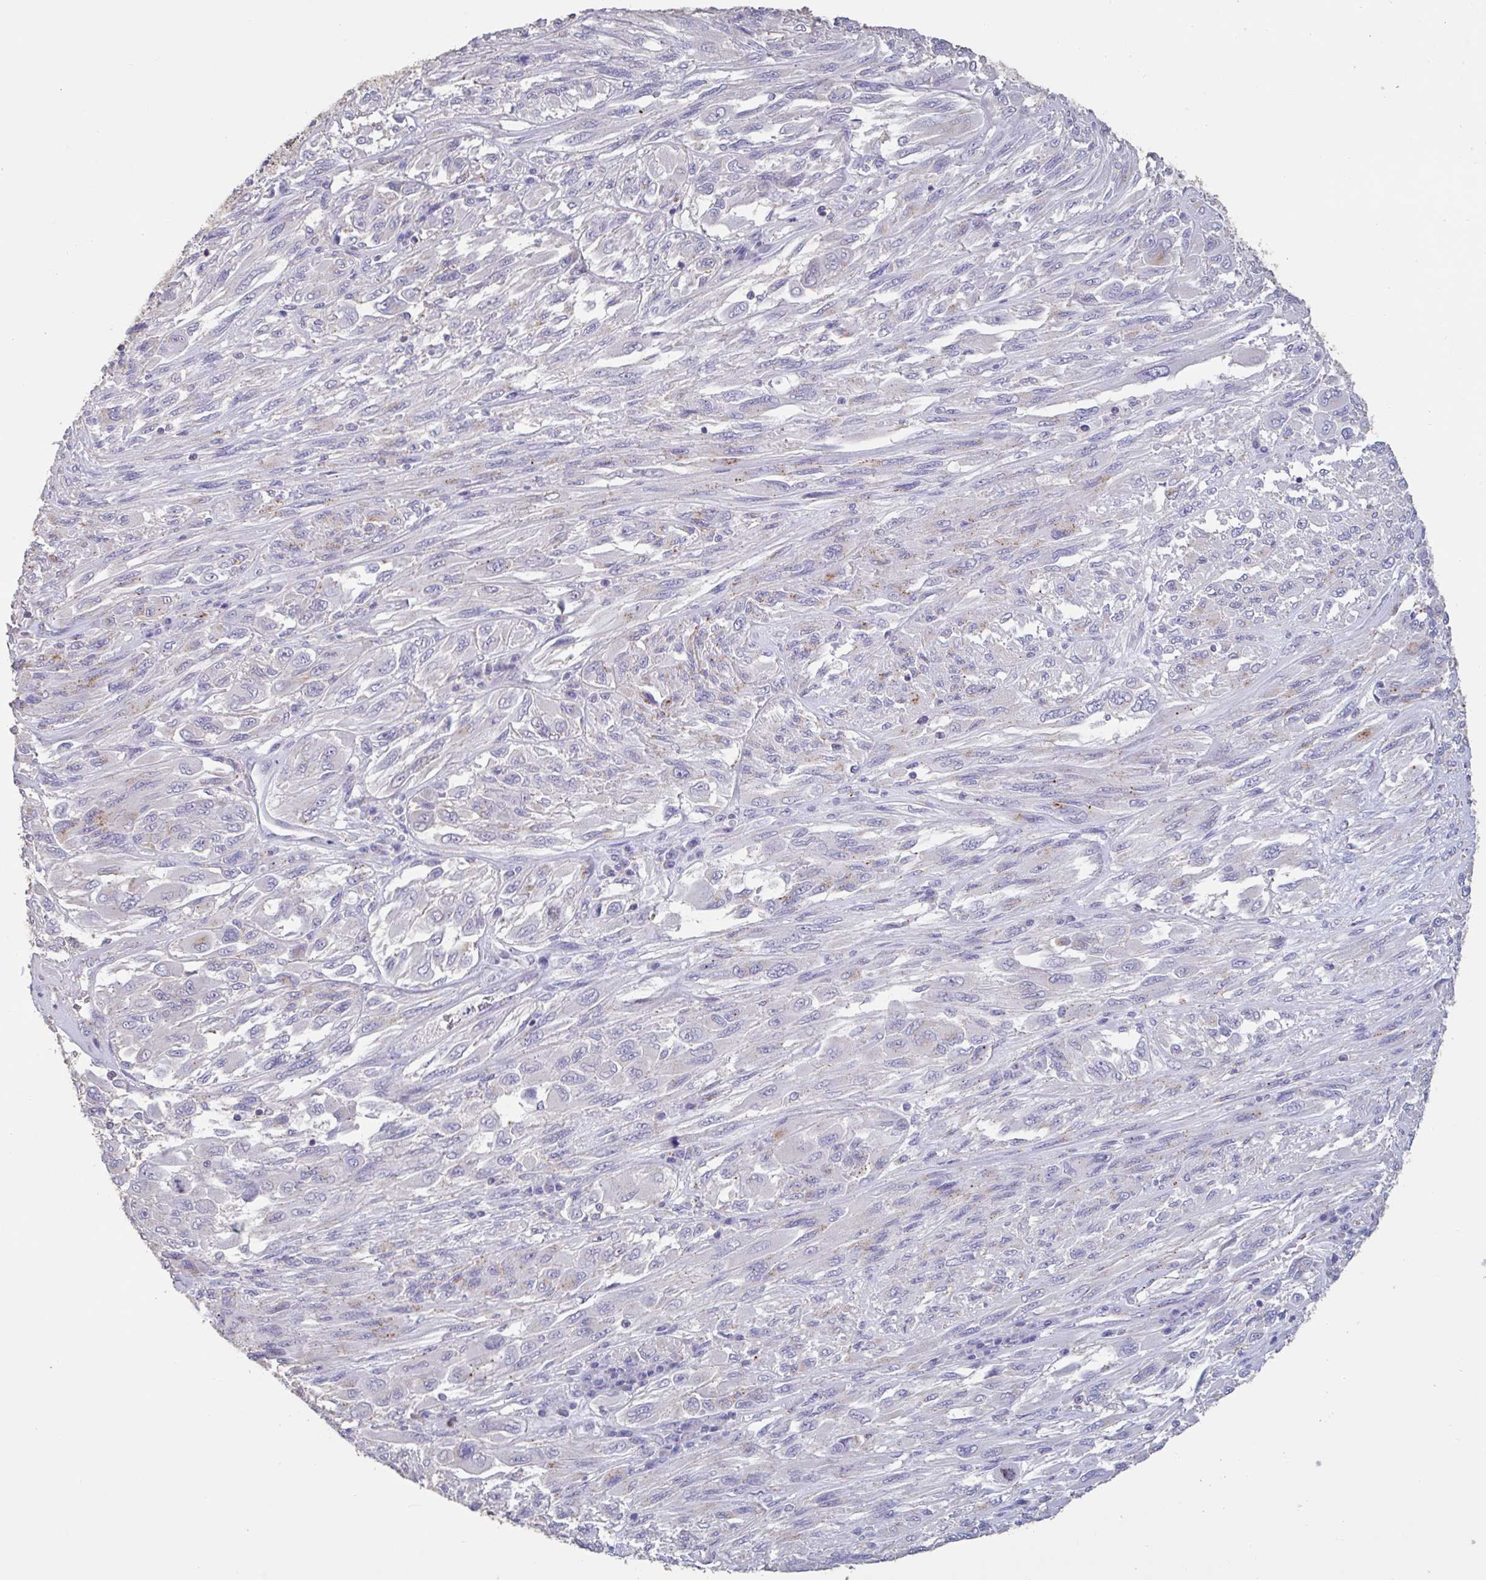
{"staining": {"intensity": "negative", "quantity": "none", "location": "none"}, "tissue": "melanoma", "cell_type": "Tumor cells", "image_type": "cancer", "snomed": [{"axis": "morphology", "description": "Malignant melanoma, NOS"}, {"axis": "topography", "description": "Skin"}], "caption": "Immunohistochemical staining of malignant melanoma shows no significant positivity in tumor cells.", "gene": "CHMP5", "patient": {"sex": "female", "age": 91}}